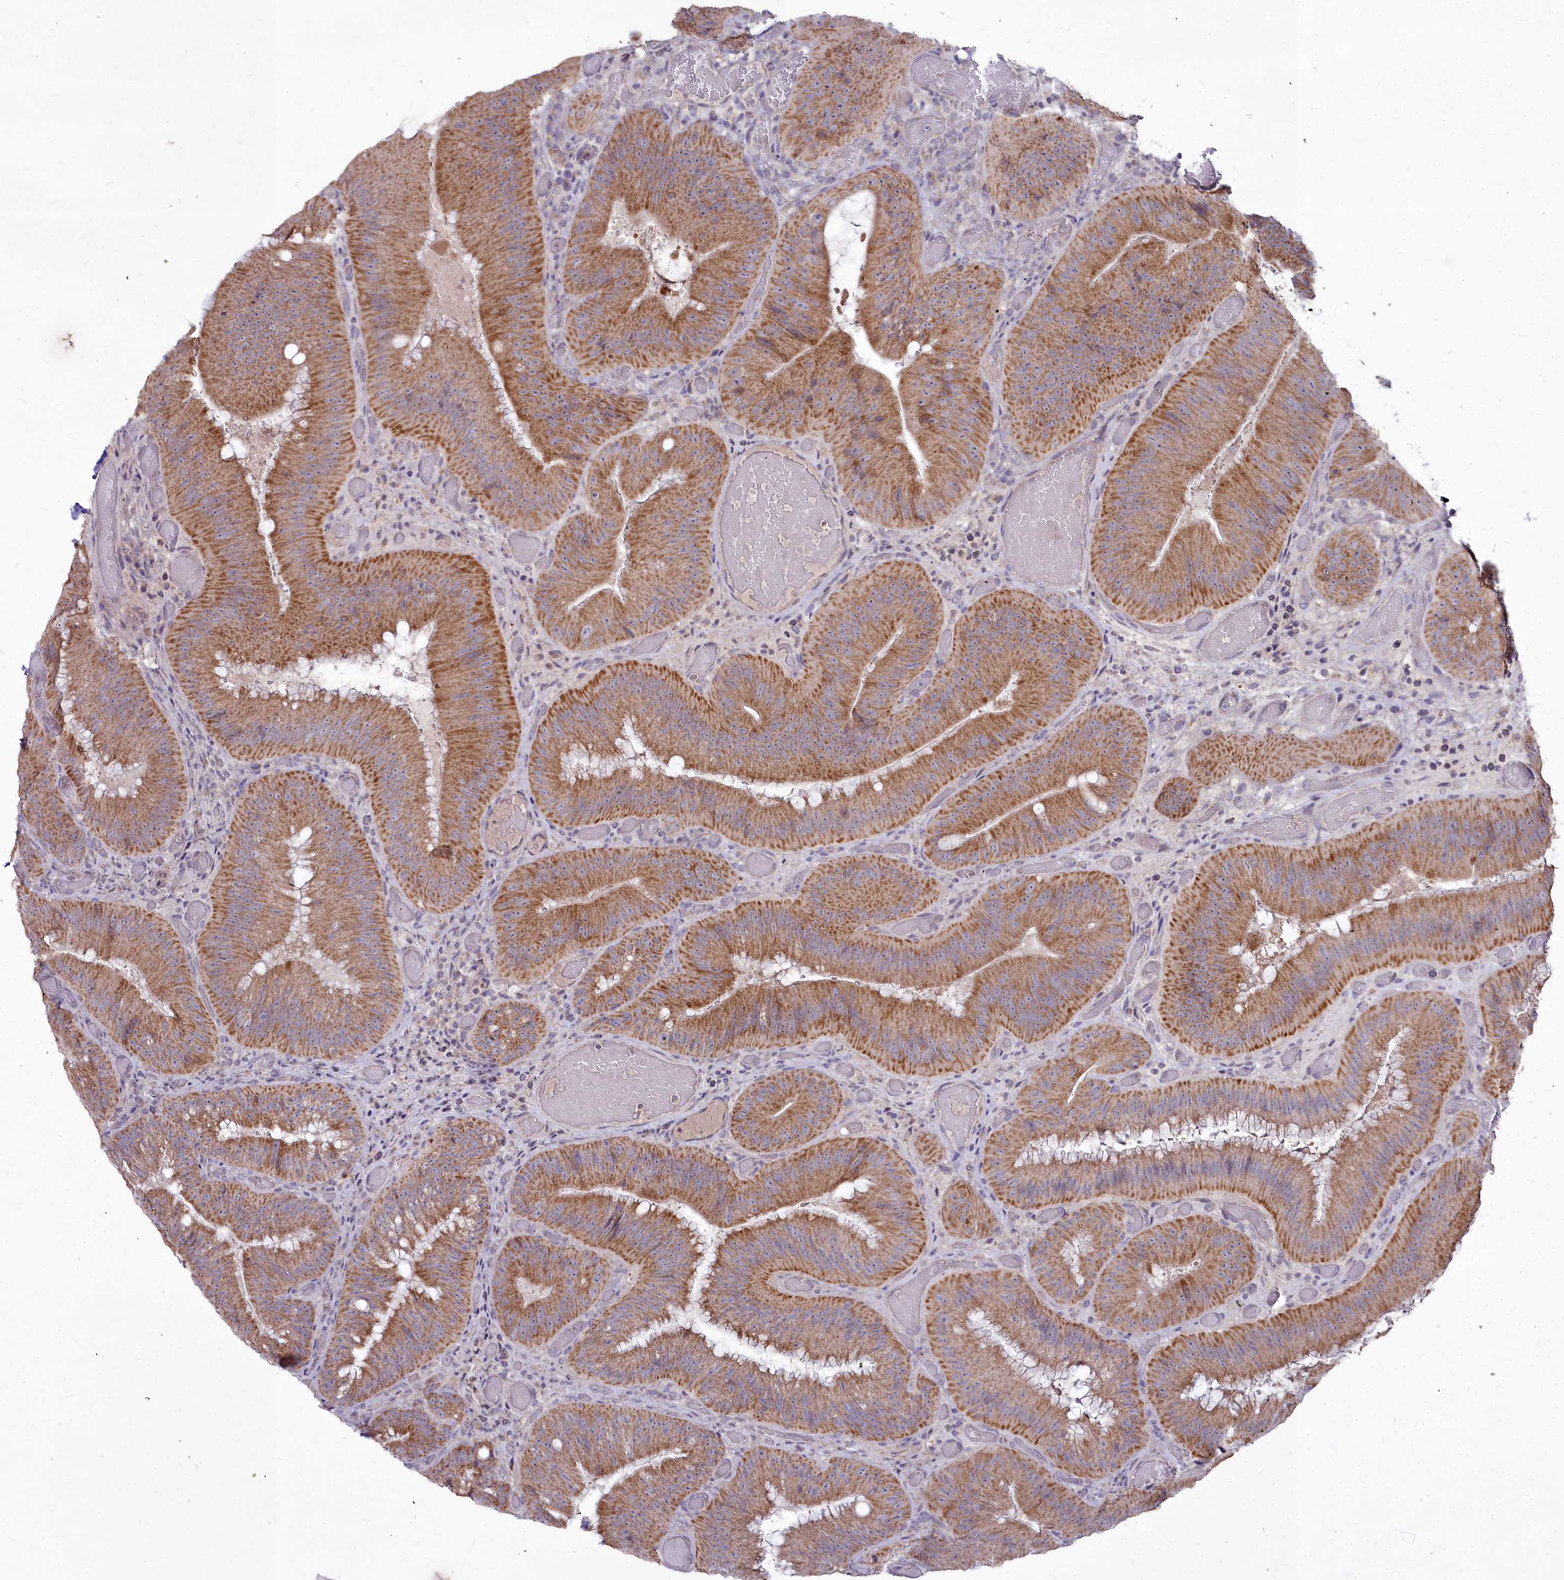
{"staining": {"intensity": "strong", "quantity": ">75%", "location": "cytoplasmic/membranous"}, "tissue": "colorectal cancer", "cell_type": "Tumor cells", "image_type": "cancer", "snomed": [{"axis": "morphology", "description": "Adenocarcinoma, NOS"}, {"axis": "topography", "description": "Colon"}], "caption": "Tumor cells show high levels of strong cytoplasmic/membranous positivity in approximately >75% of cells in colorectal cancer (adenocarcinoma). (DAB IHC, brown staining for protein, blue staining for nuclei).", "gene": "MICU2", "patient": {"sex": "female", "age": 43}}